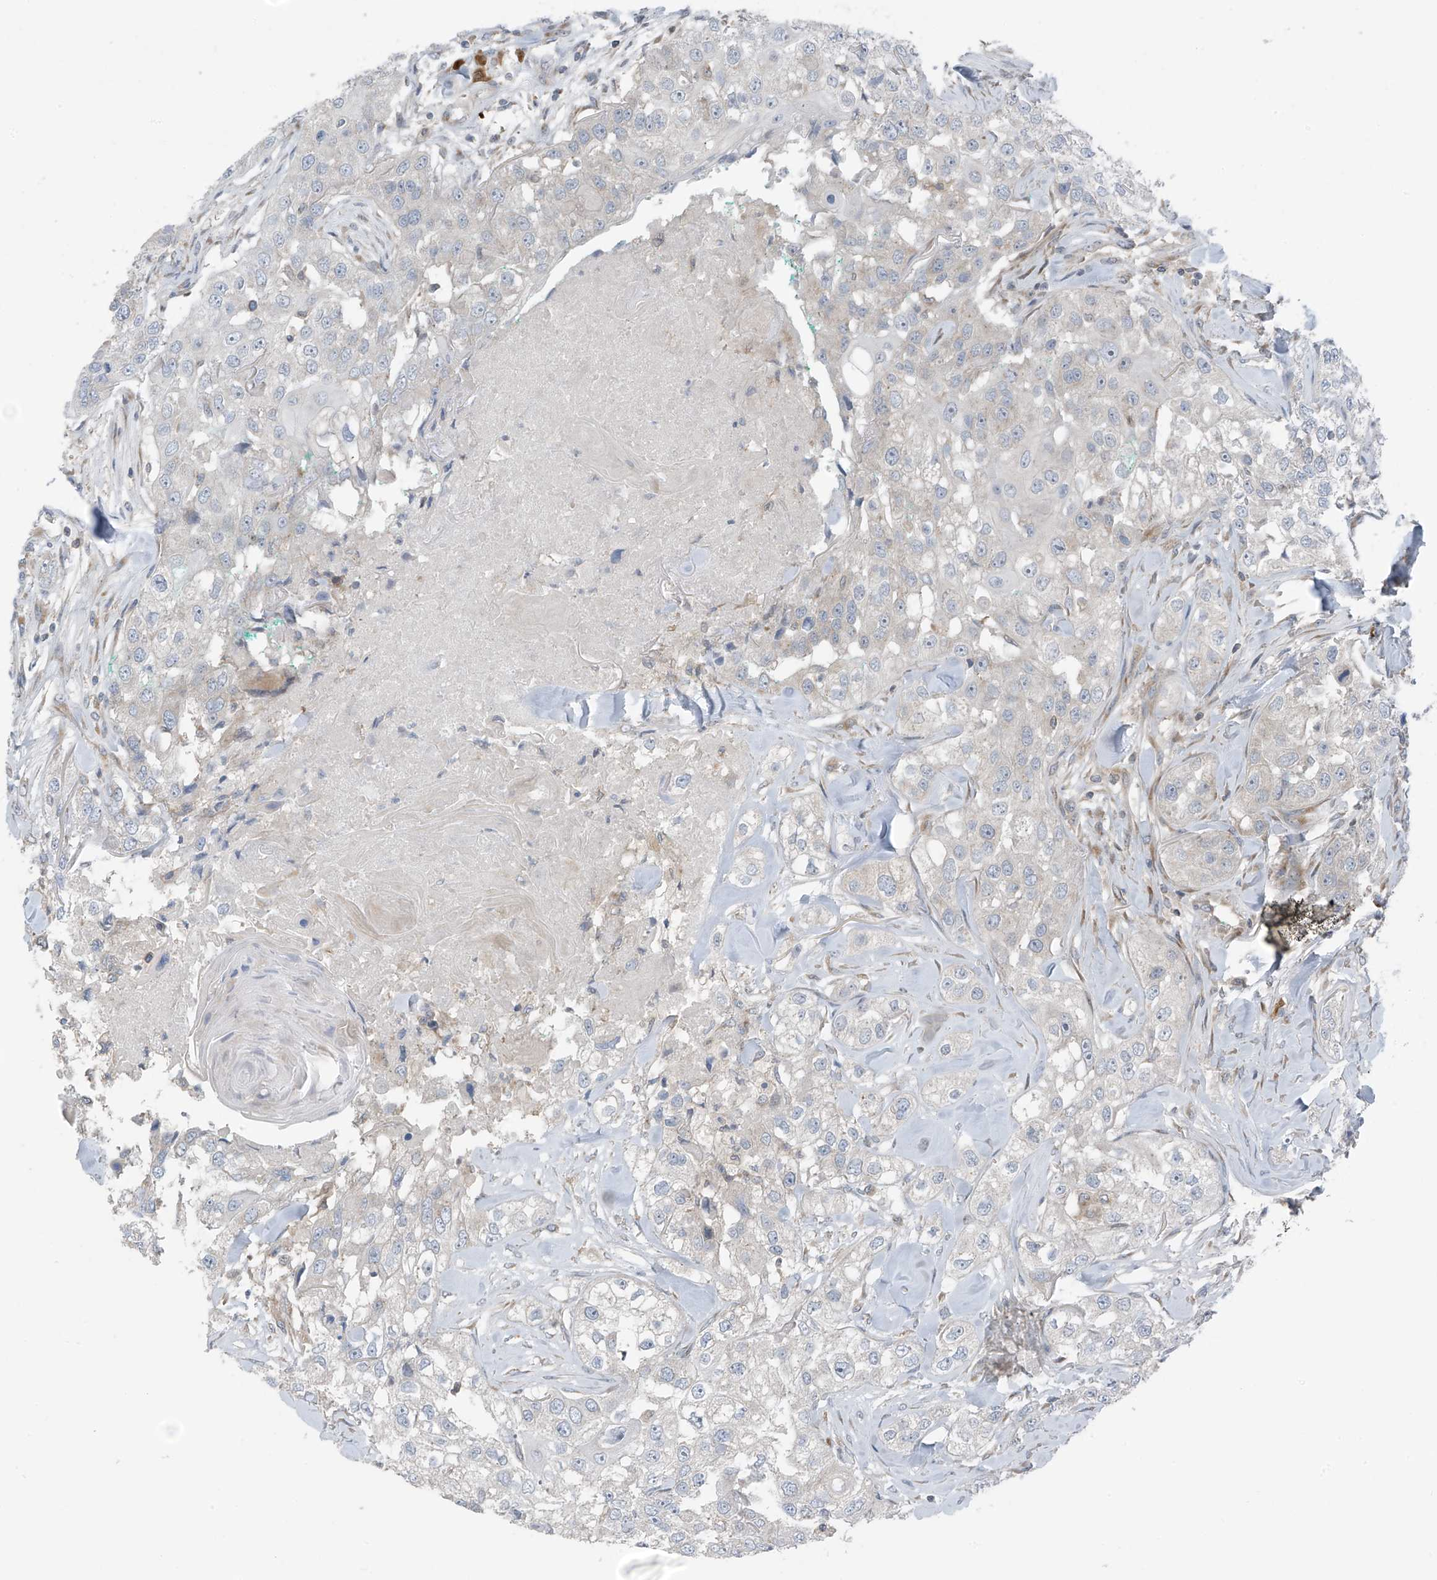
{"staining": {"intensity": "negative", "quantity": "none", "location": "none"}, "tissue": "head and neck cancer", "cell_type": "Tumor cells", "image_type": "cancer", "snomed": [{"axis": "morphology", "description": "Normal tissue, NOS"}, {"axis": "morphology", "description": "Squamous cell carcinoma, NOS"}, {"axis": "topography", "description": "Skeletal muscle"}, {"axis": "topography", "description": "Head-Neck"}], "caption": "IHC micrograph of head and neck squamous cell carcinoma stained for a protein (brown), which displays no staining in tumor cells.", "gene": "SLC12A6", "patient": {"sex": "male", "age": 51}}